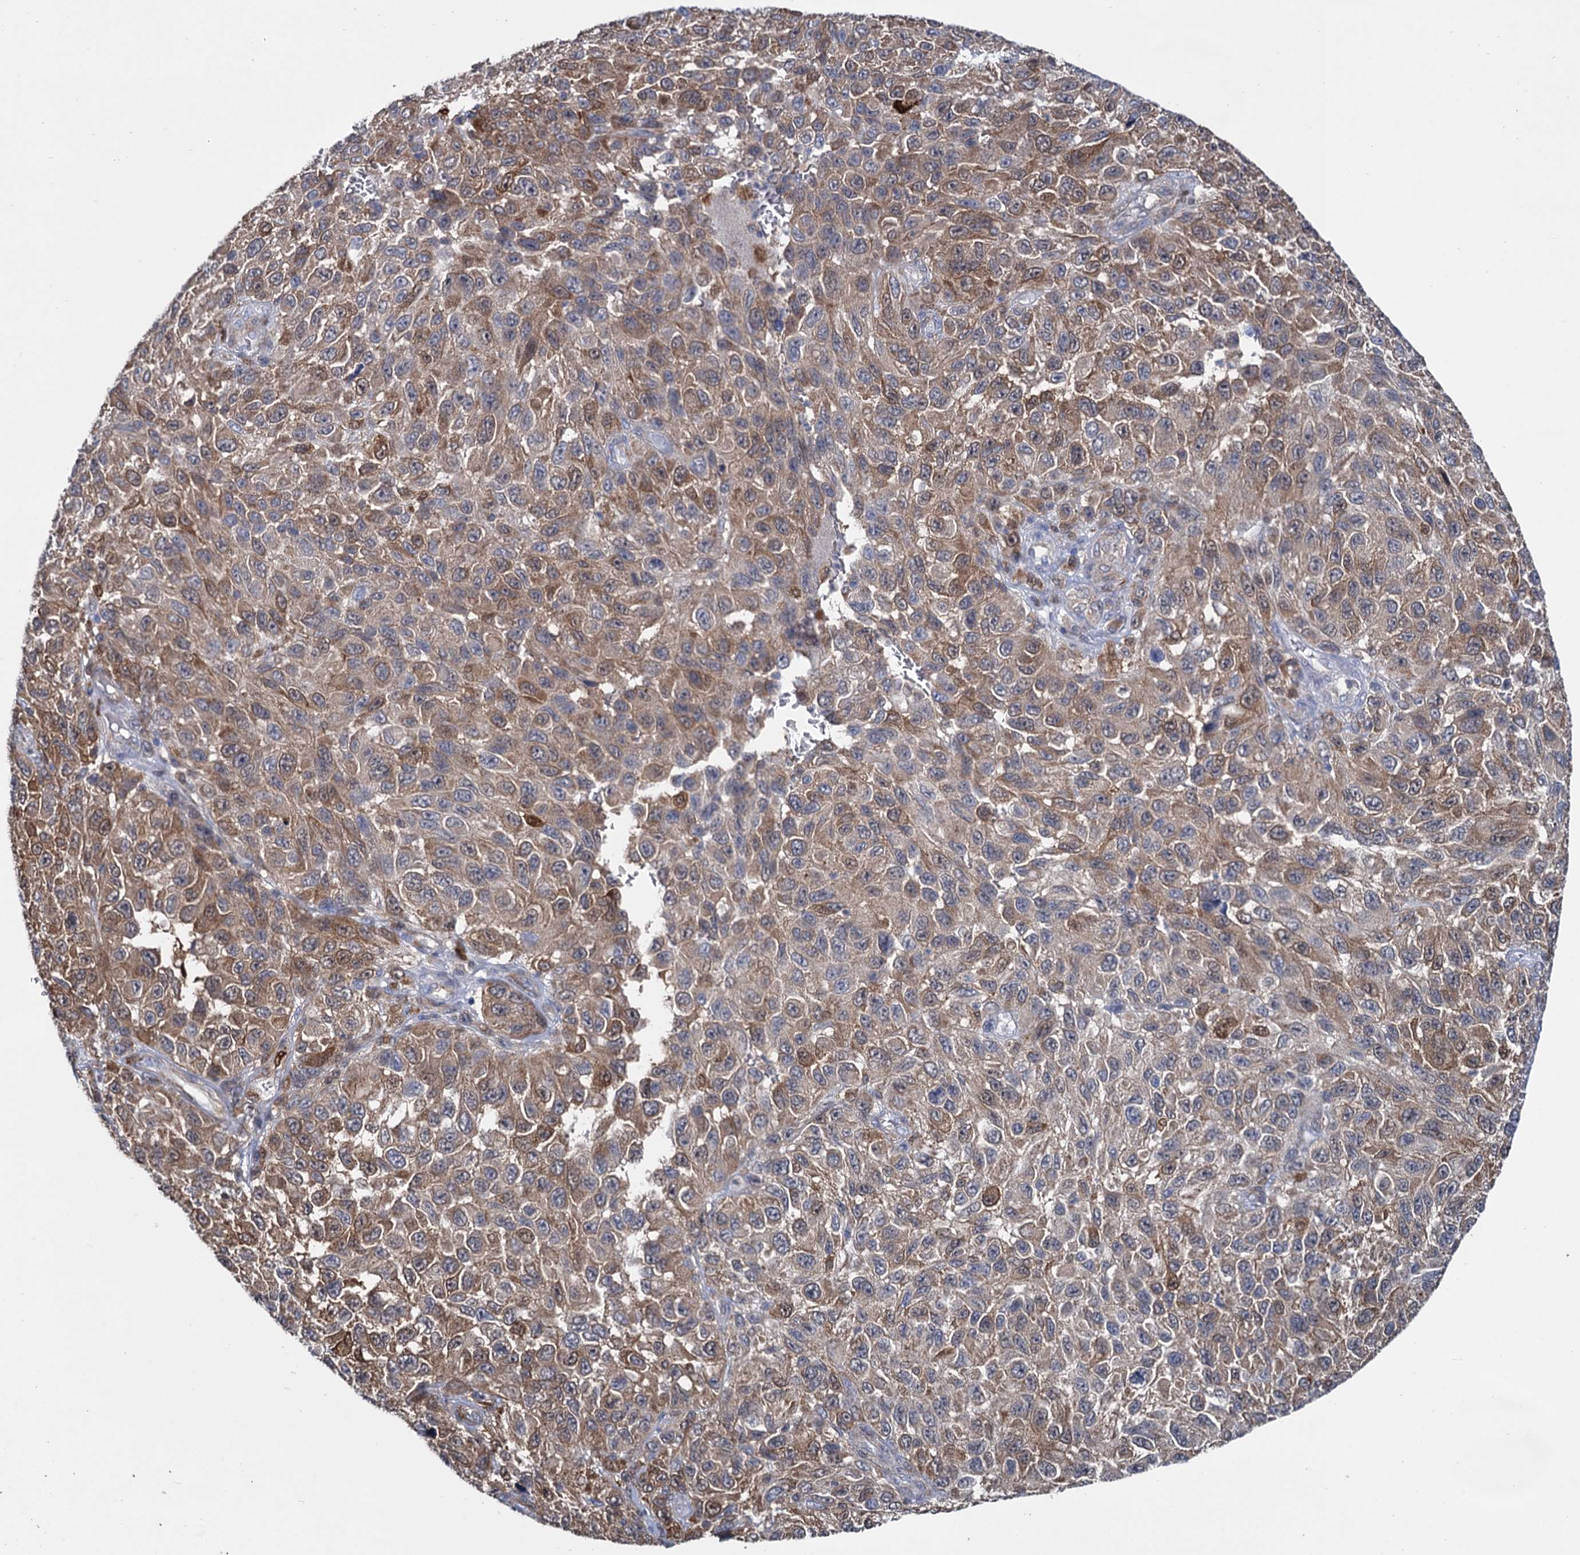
{"staining": {"intensity": "moderate", "quantity": ">75%", "location": "cytoplasmic/membranous"}, "tissue": "melanoma", "cell_type": "Tumor cells", "image_type": "cancer", "snomed": [{"axis": "morphology", "description": "Normal tissue, NOS"}, {"axis": "morphology", "description": "Malignant melanoma, NOS"}, {"axis": "topography", "description": "Skin"}], "caption": "A high-resolution histopathology image shows IHC staining of melanoma, which exhibits moderate cytoplasmic/membranous positivity in approximately >75% of tumor cells.", "gene": "FABP5", "patient": {"sex": "female", "age": 96}}